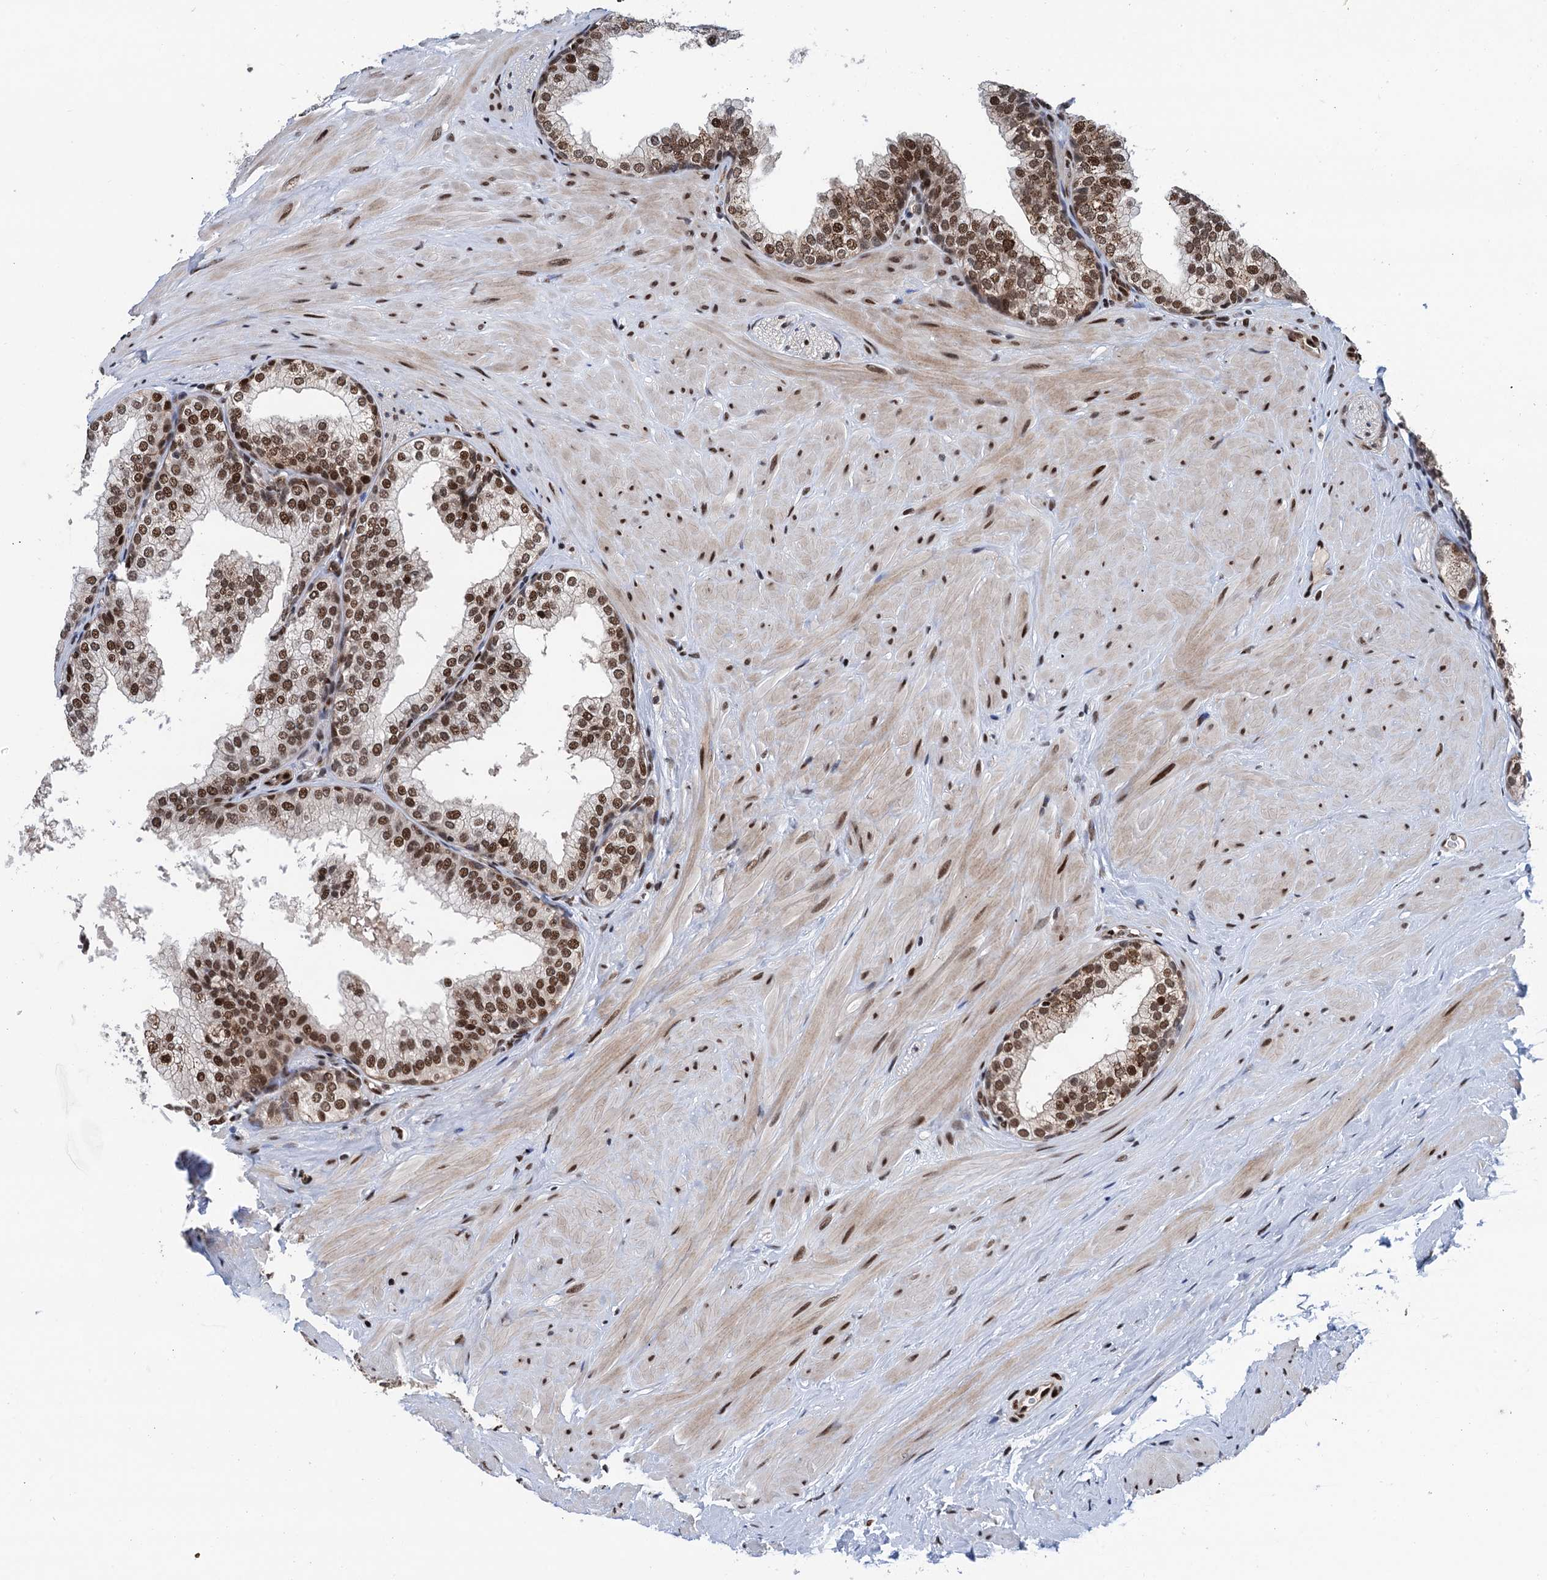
{"staining": {"intensity": "moderate", "quantity": ">75%", "location": "nuclear"}, "tissue": "prostate", "cell_type": "Glandular cells", "image_type": "normal", "snomed": [{"axis": "morphology", "description": "Normal tissue, NOS"}, {"axis": "topography", "description": "Prostate"}], "caption": "Immunohistochemistry of normal human prostate exhibits medium levels of moderate nuclear staining in about >75% of glandular cells. The protein is shown in brown color, while the nuclei are stained blue.", "gene": "PPP4R1", "patient": {"sex": "male", "age": 60}}